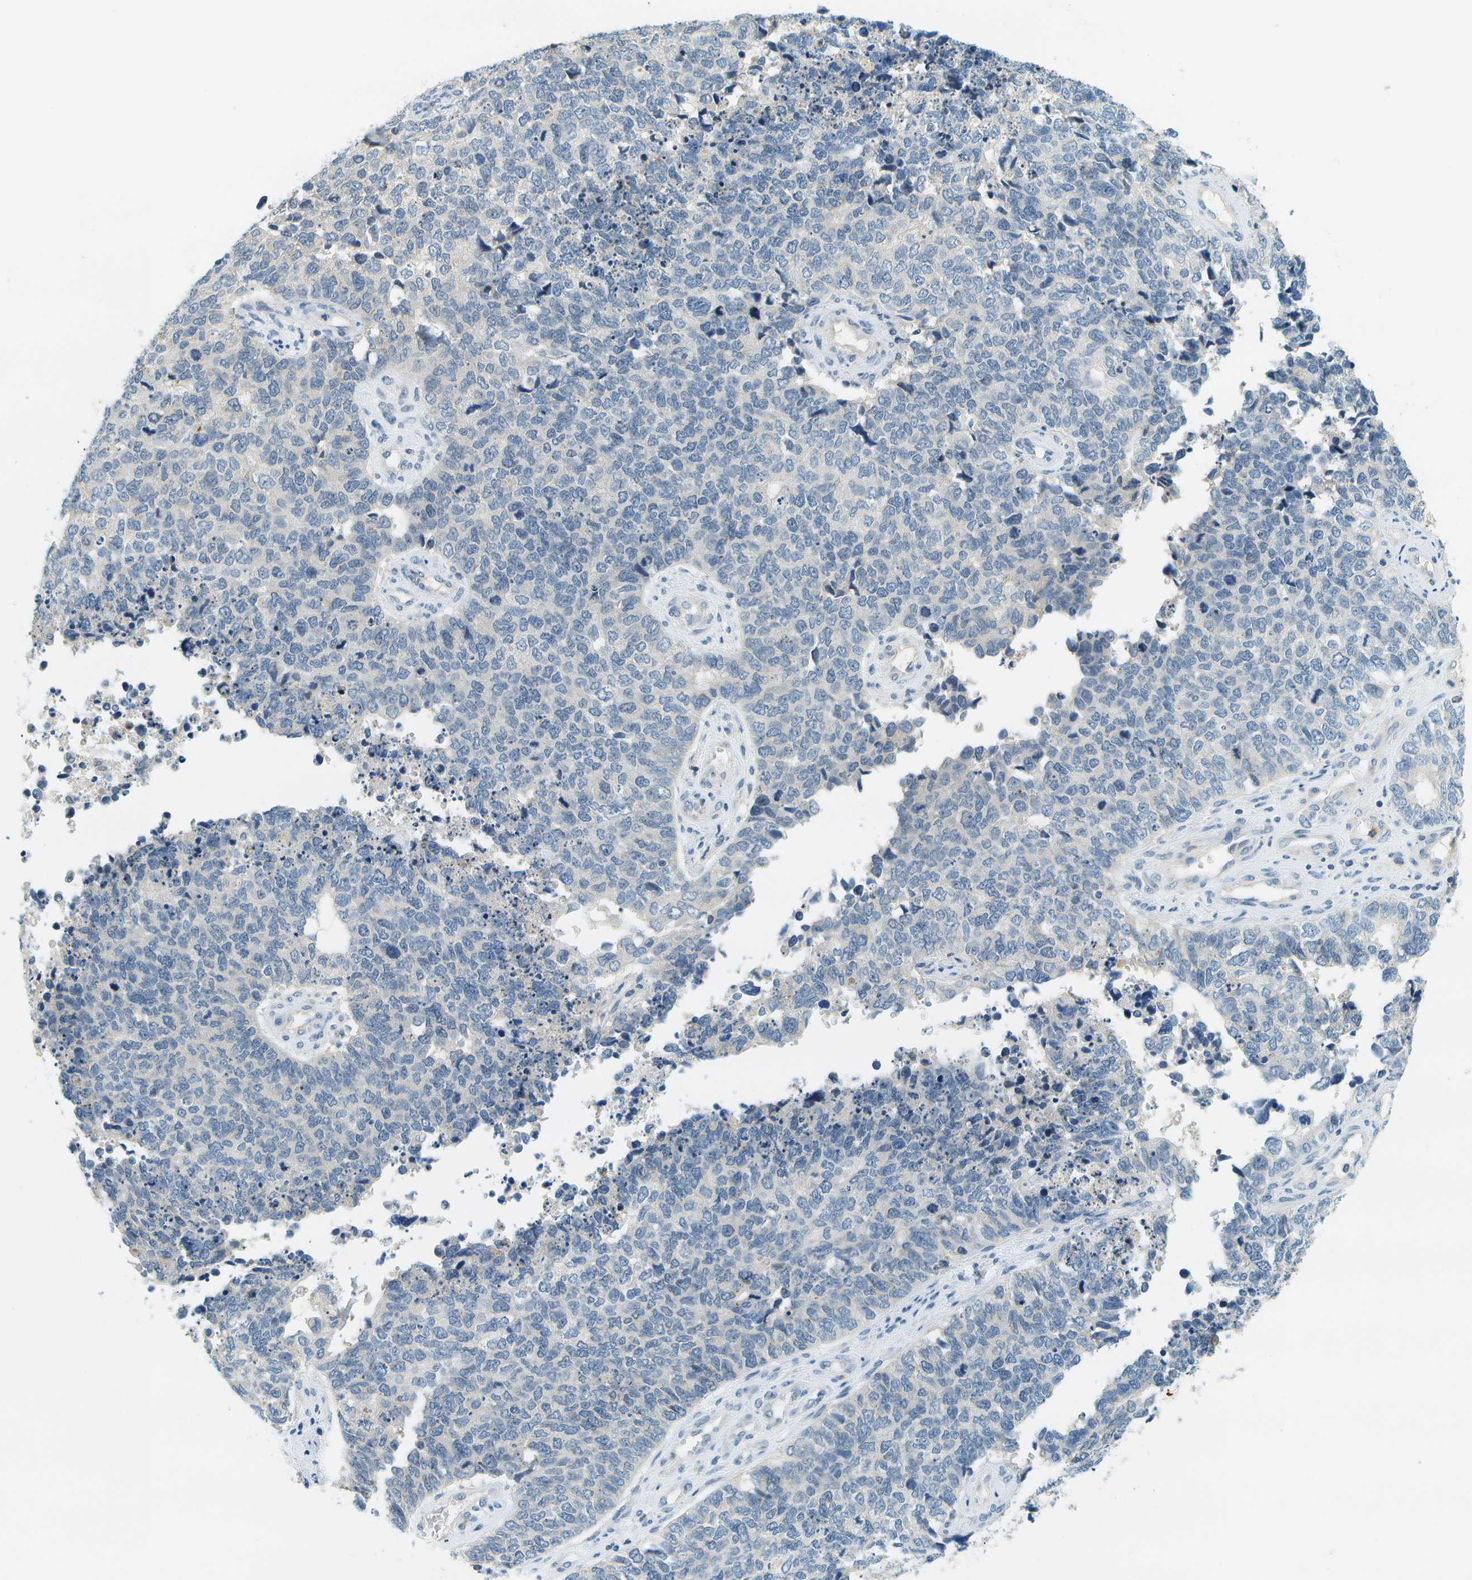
{"staining": {"intensity": "negative", "quantity": "none", "location": "none"}, "tissue": "cervical cancer", "cell_type": "Tumor cells", "image_type": "cancer", "snomed": [{"axis": "morphology", "description": "Squamous cell carcinoma, NOS"}, {"axis": "topography", "description": "Cervix"}], "caption": "This is a photomicrograph of immunohistochemistry (IHC) staining of cervical cancer (squamous cell carcinoma), which shows no expression in tumor cells.", "gene": "RASGRP2", "patient": {"sex": "female", "age": 63}}